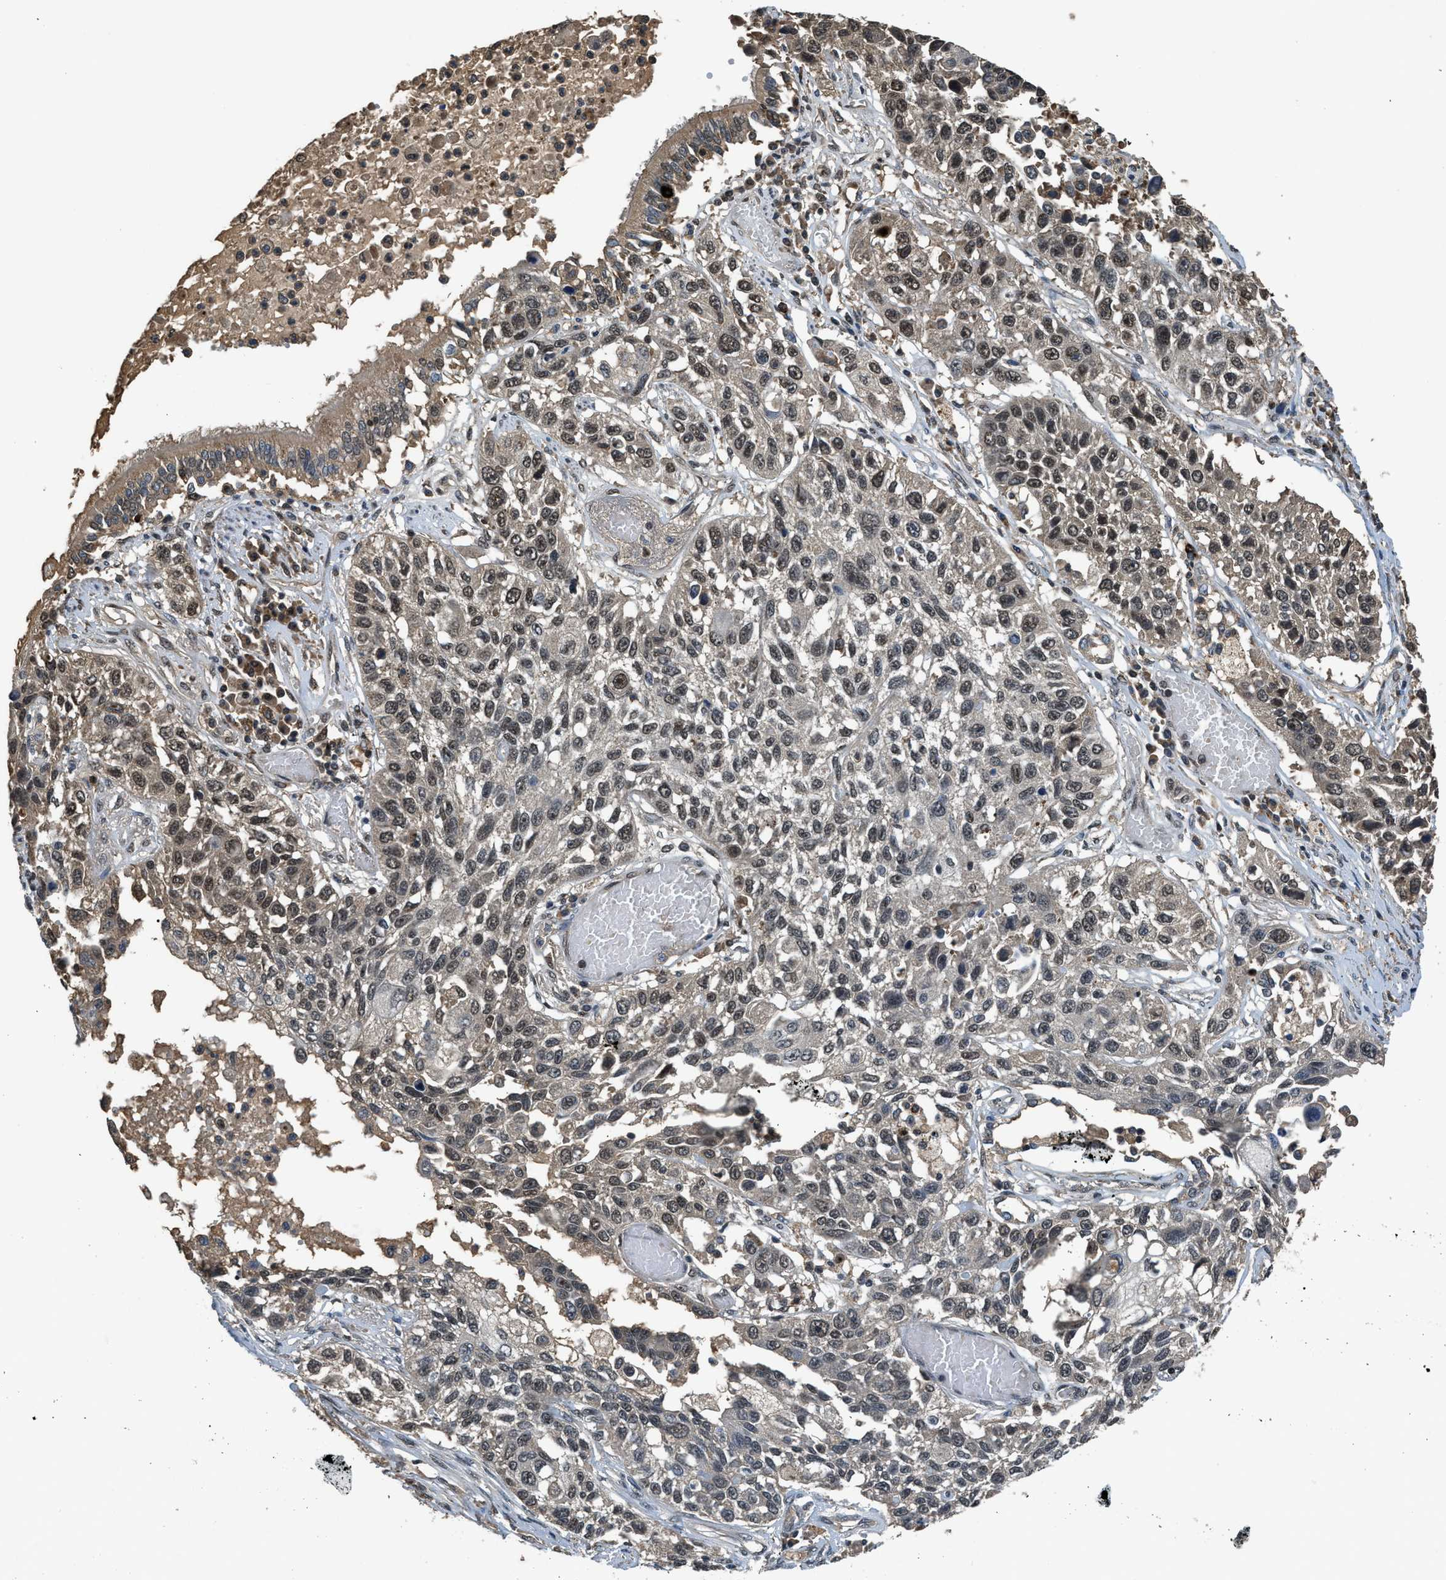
{"staining": {"intensity": "moderate", "quantity": ">75%", "location": "nuclear"}, "tissue": "lung cancer", "cell_type": "Tumor cells", "image_type": "cancer", "snomed": [{"axis": "morphology", "description": "Squamous cell carcinoma, NOS"}, {"axis": "topography", "description": "Lung"}], "caption": "Immunohistochemistry (IHC) (DAB (3,3'-diaminobenzidine)) staining of human lung cancer (squamous cell carcinoma) exhibits moderate nuclear protein positivity in about >75% of tumor cells.", "gene": "SLC15A4", "patient": {"sex": "male", "age": 71}}